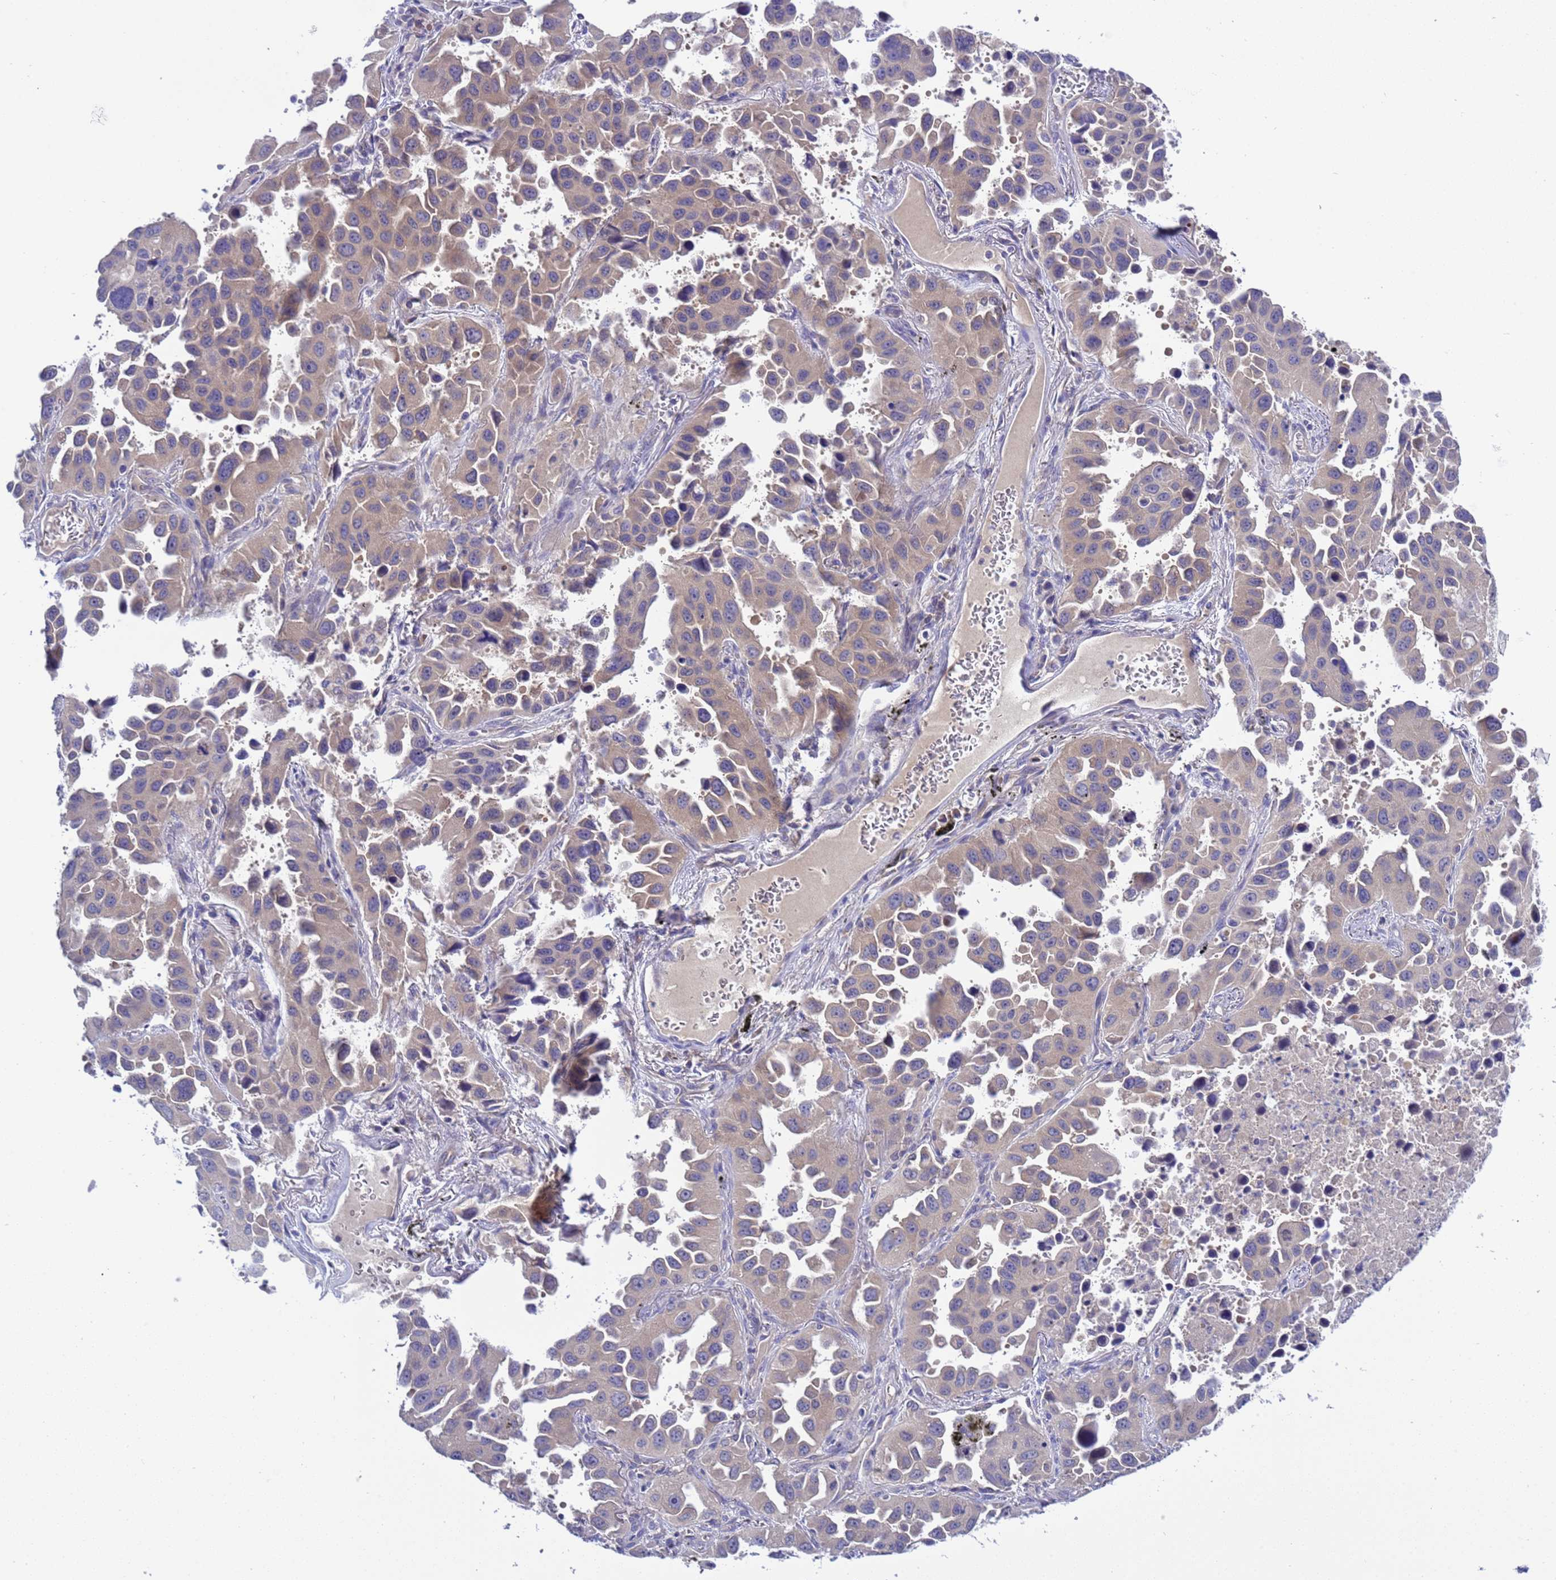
{"staining": {"intensity": "negative", "quantity": "none", "location": "none"}, "tissue": "lung cancer", "cell_type": "Tumor cells", "image_type": "cancer", "snomed": [{"axis": "morphology", "description": "Adenocarcinoma, NOS"}, {"axis": "topography", "description": "Lung"}], "caption": "There is no significant positivity in tumor cells of lung adenocarcinoma.", "gene": "RC3H2", "patient": {"sex": "male", "age": 66}}